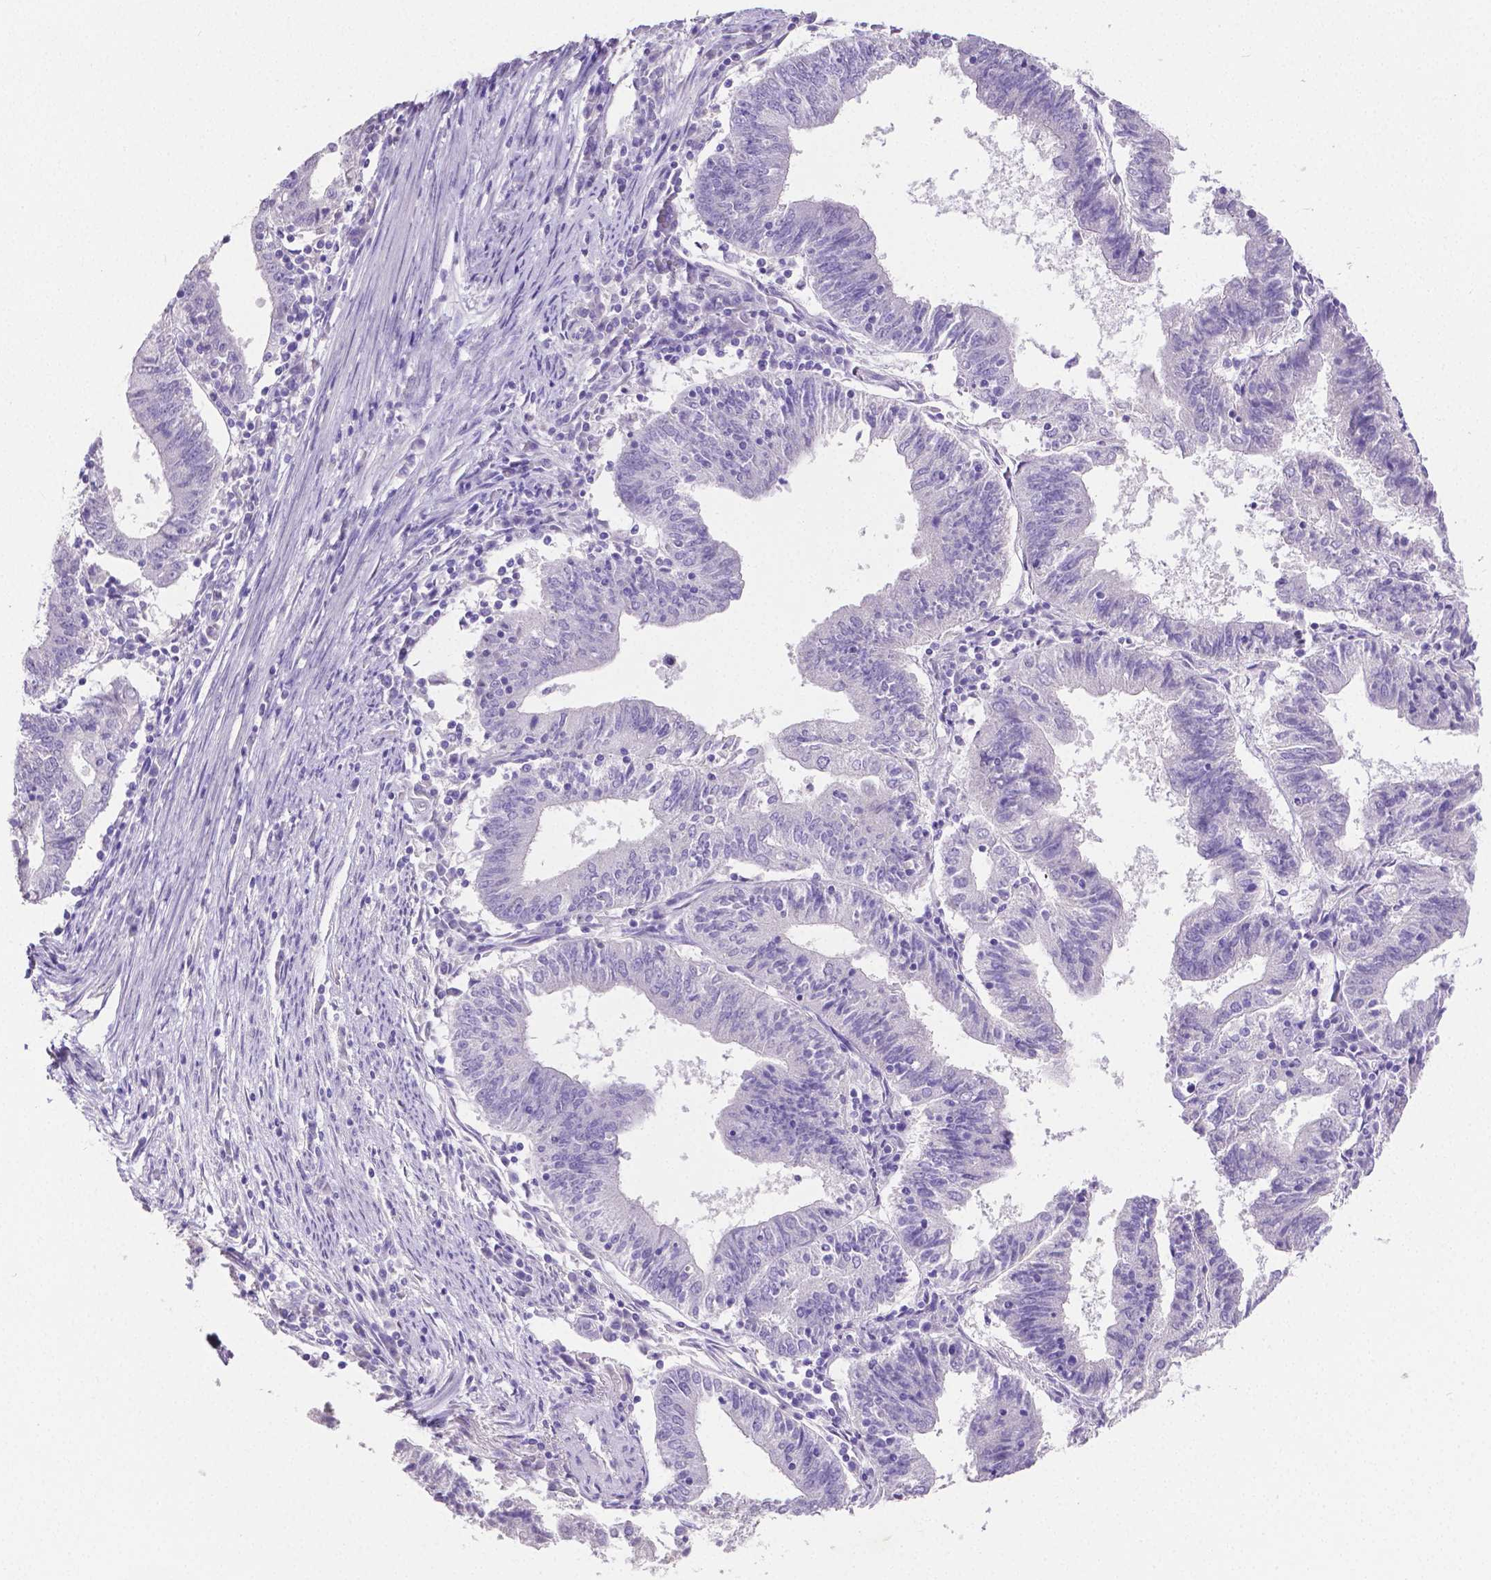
{"staining": {"intensity": "negative", "quantity": "none", "location": "none"}, "tissue": "endometrial cancer", "cell_type": "Tumor cells", "image_type": "cancer", "snomed": [{"axis": "morphology", "description": "Adenocarcinoma, NOS"}, {"axis": "topography", "description": "Endometrium"}], "caption": "Tumor cells are negative for brown protein staining in endometrial cancer (adenocarcinoma). The staining was performed using DAB (3,3'-diaminobenzidine) to visualize the protein expression in brown, while the nuclei were stained in blue with hematoxylin (Magnification: 20x).", "gene": "SLC22A2", "patient": {"sex": "female", "age": 82}}